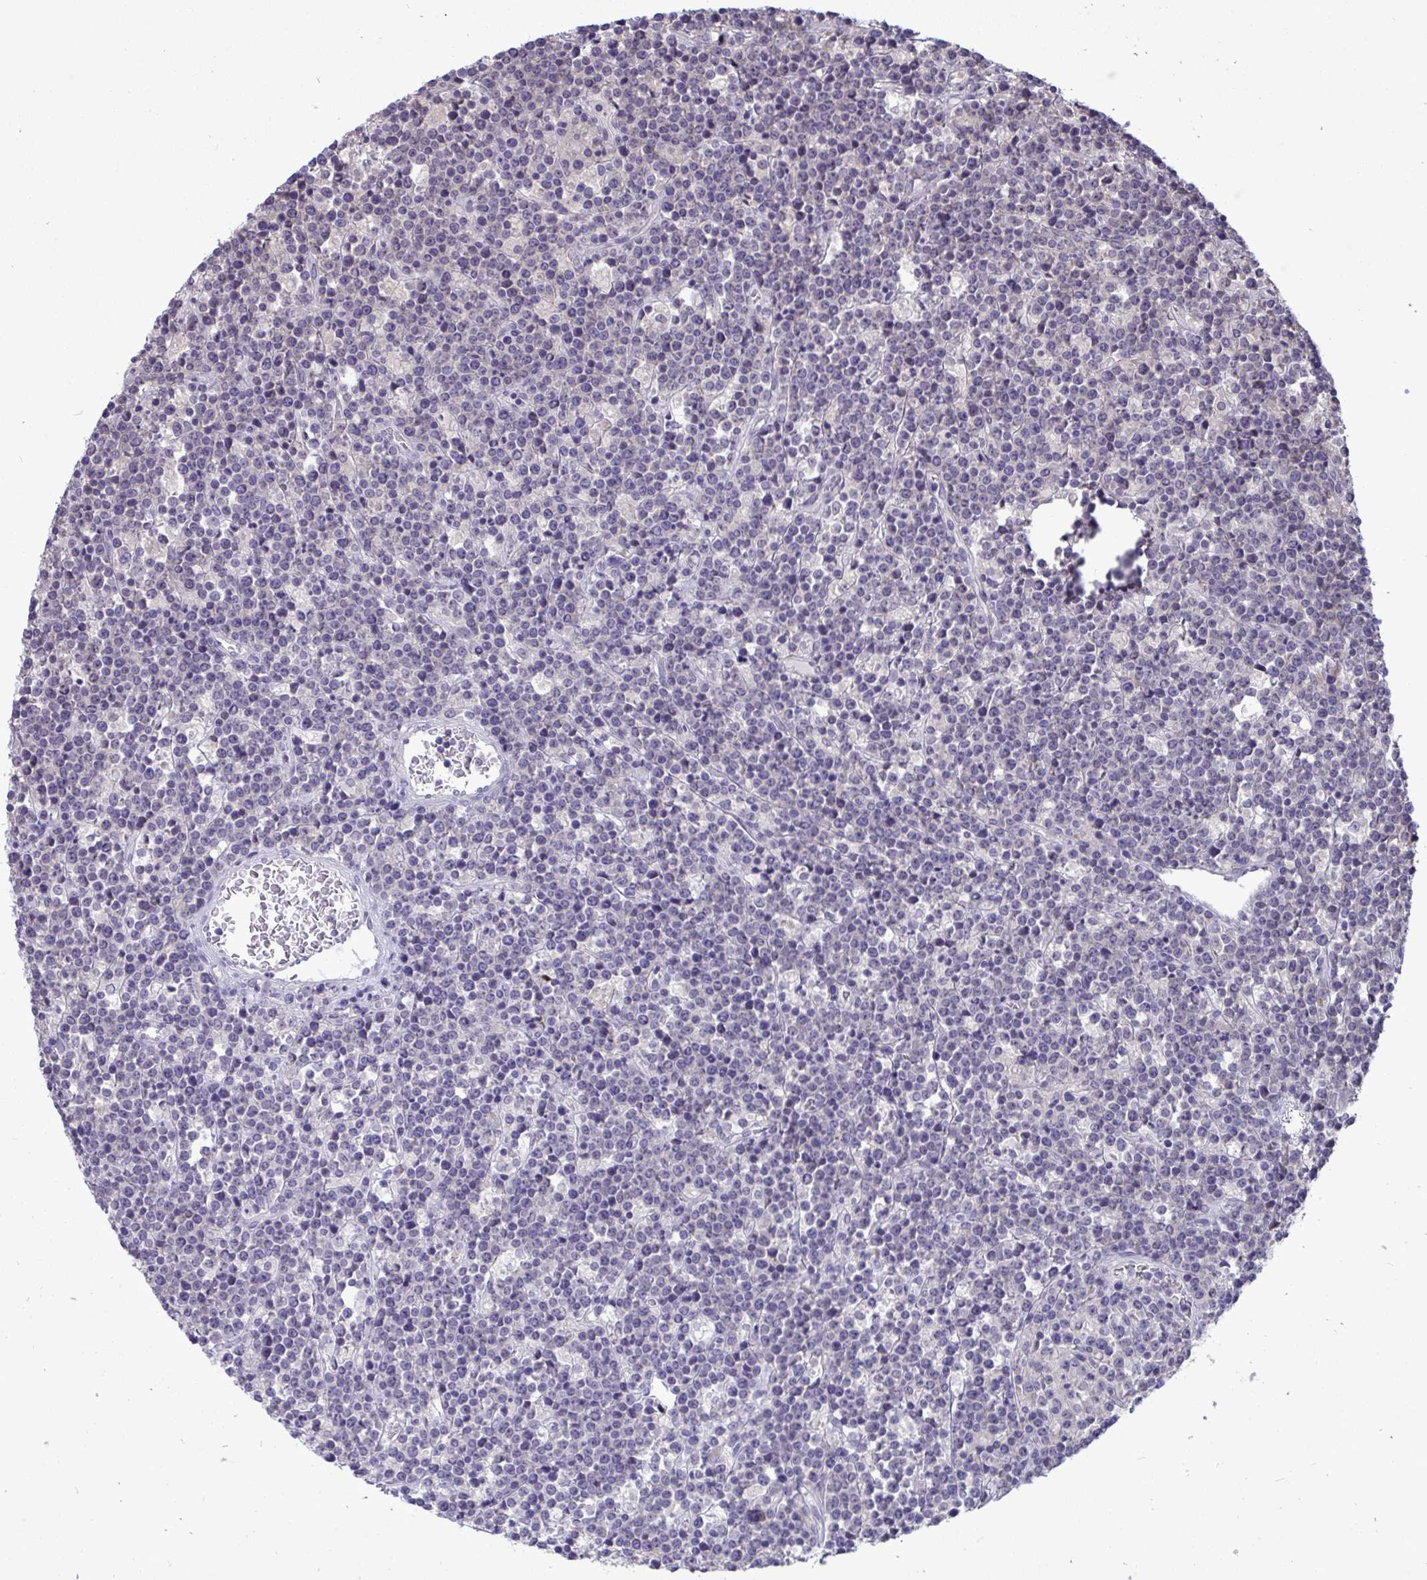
{"staining": {"intensity": "negative", "quantity": "none", "location": "none"}, "tissue": "lymphoma", "cell_type": "Tumor cells", "image_type": "cancer", "snomed": [{"axis": "morphology", "description": "Malignant lymphoma, non-Hodgkin's type, High grade"}, {"axis": "topography", "description": "Ovary"}], "caption": "Immunohistochemistry histopathology image of lymphoma stained for a protein (brown), which displays no staining in tumor cells.", "gene": "TMEM41A", "patient": {"sex": "female", "age": 56}}